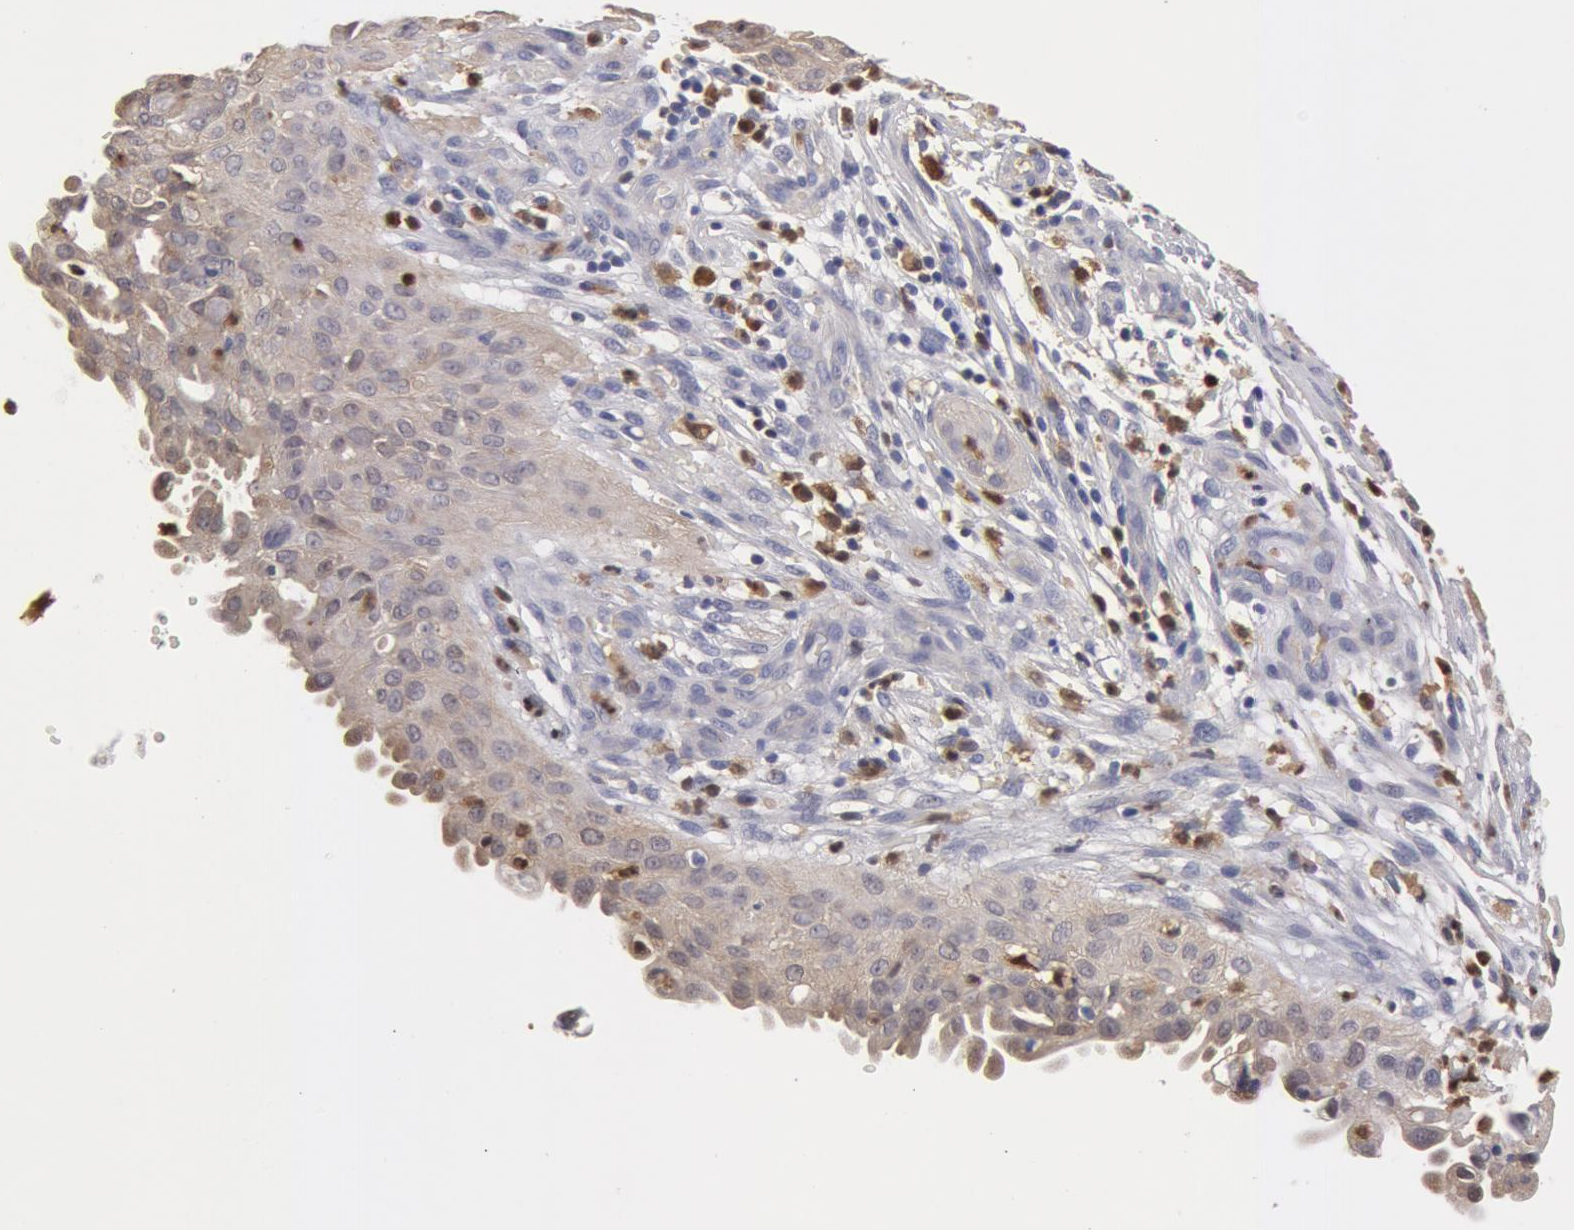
{"staining": {"intensity": "moderate", "quantity": ">75%", "location": "cytoplasmic/membranous"}, "tissue": "cervical cancer", "cell_type": "Tumor cells", "image_type": "cancer", "snomed": [{"axis": "morphology", "description": "Normal tissue, NOS"}, {"axis": "morphology", "description": "Squamous cell carcinoma, NOS"}, {"axis": "topography", "description": "Cervix"}], "caption": "Protein staining of cervical cancer (squamous cell carcinoma) tissue reveals moderate cytoplasmic/membranous staining in approximately >75% of tumor cells. The protein is shown in brown color, while the nuclei are stained blue.", "gene": "SYK", "patient": {"sex": "female", "age": 45}}